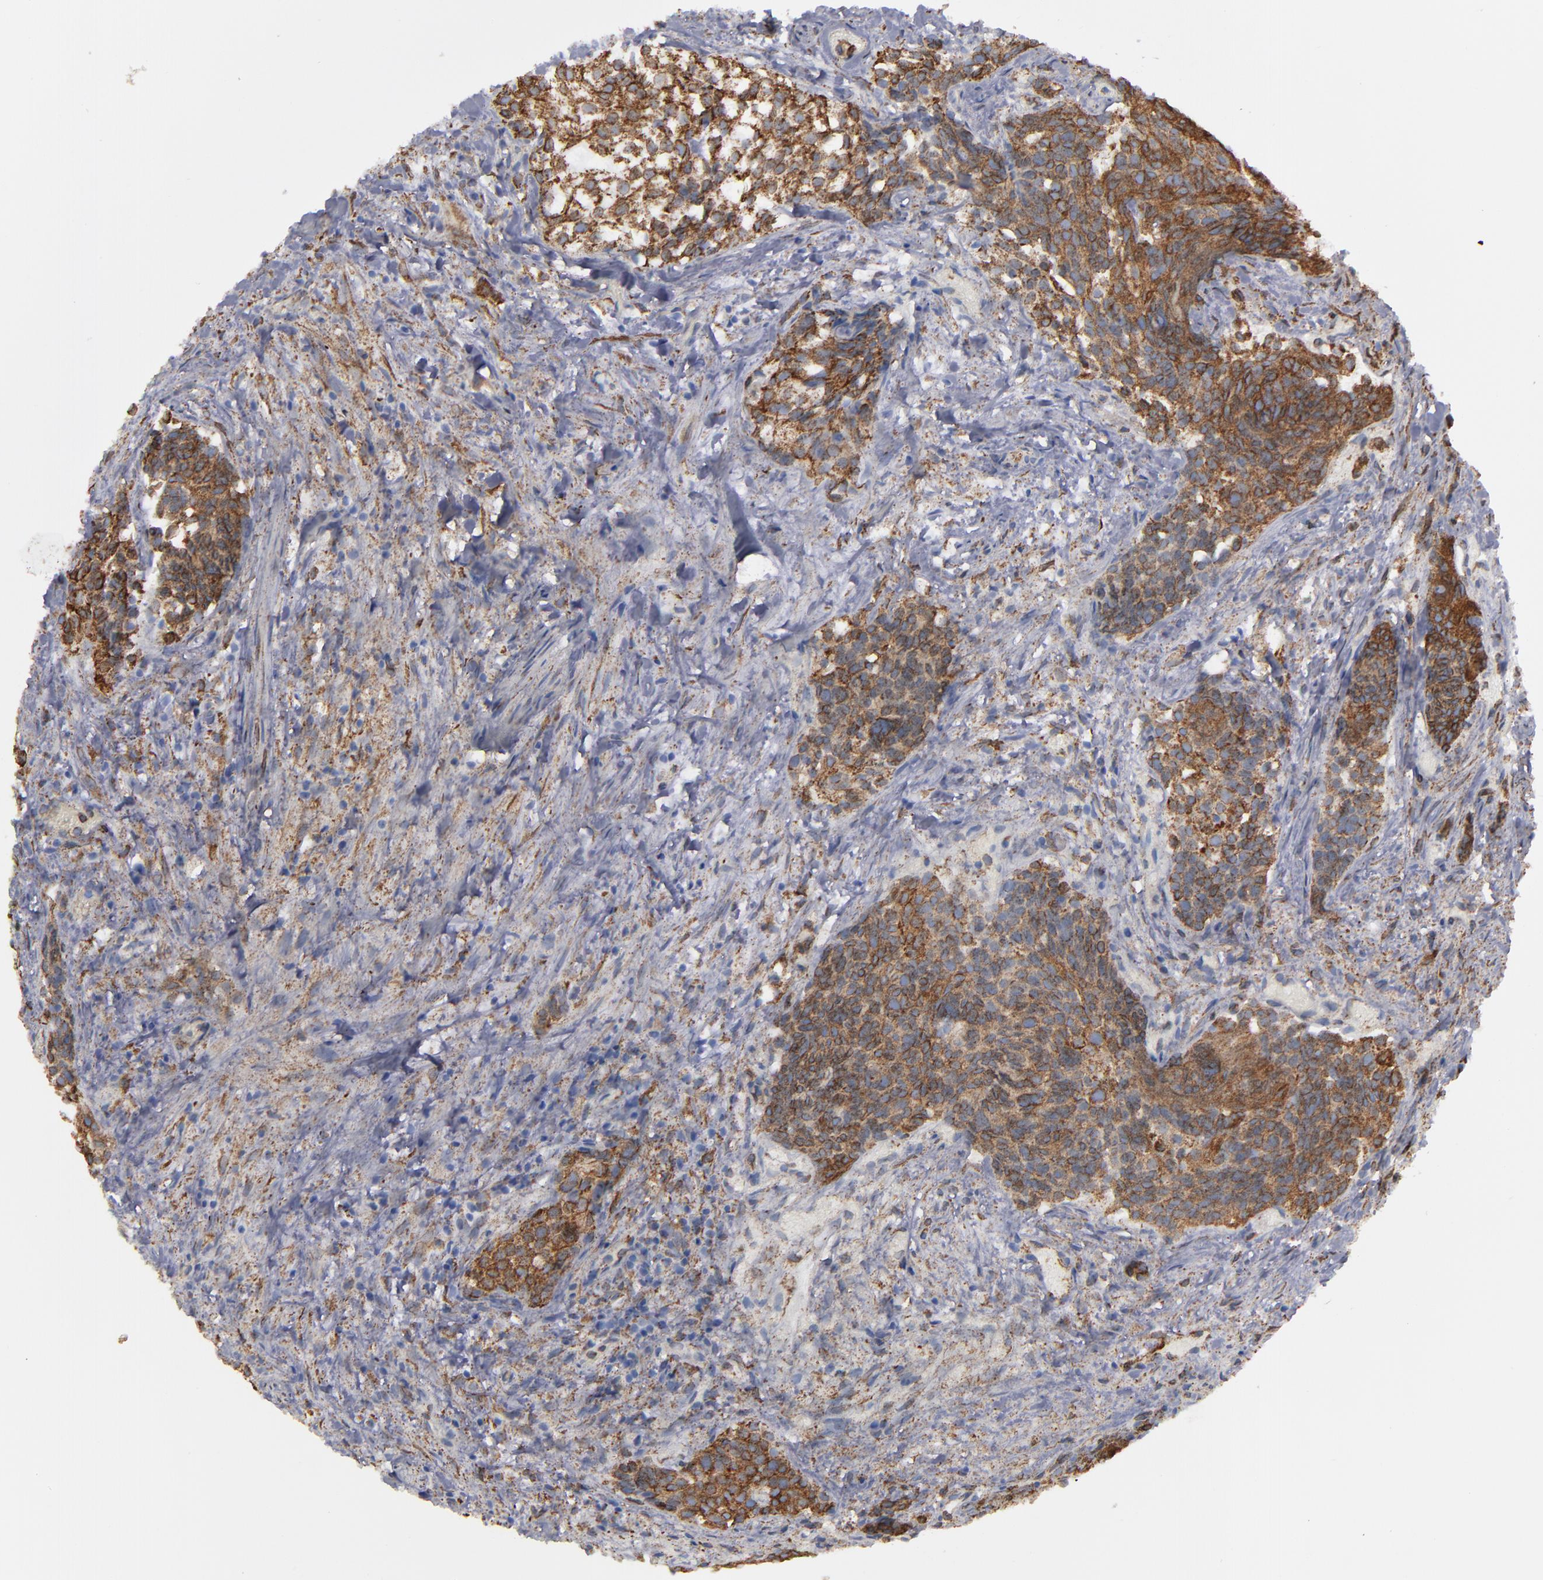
{"staining": {"intensity": "strong", "quantity": ">75%", "location": "cytoplasmic/membranous"}, "tissue": "urothelial cancer", "cell_type": "Tumor cells", "image_type": "cancer", "snomed": [{"axis": "morphology", "description": "Urothelial carcinoma, High grade"}, {"axis": "topography", "description": "Urinary bladder"}], "caption": "A brown stain shows strong cytoplasmic/membranous staining of a protein in high-grade urothelial carcinoma tumor cells.", "gene": "ERLIN2", "patient": {"sex": "female", "age": 78}}